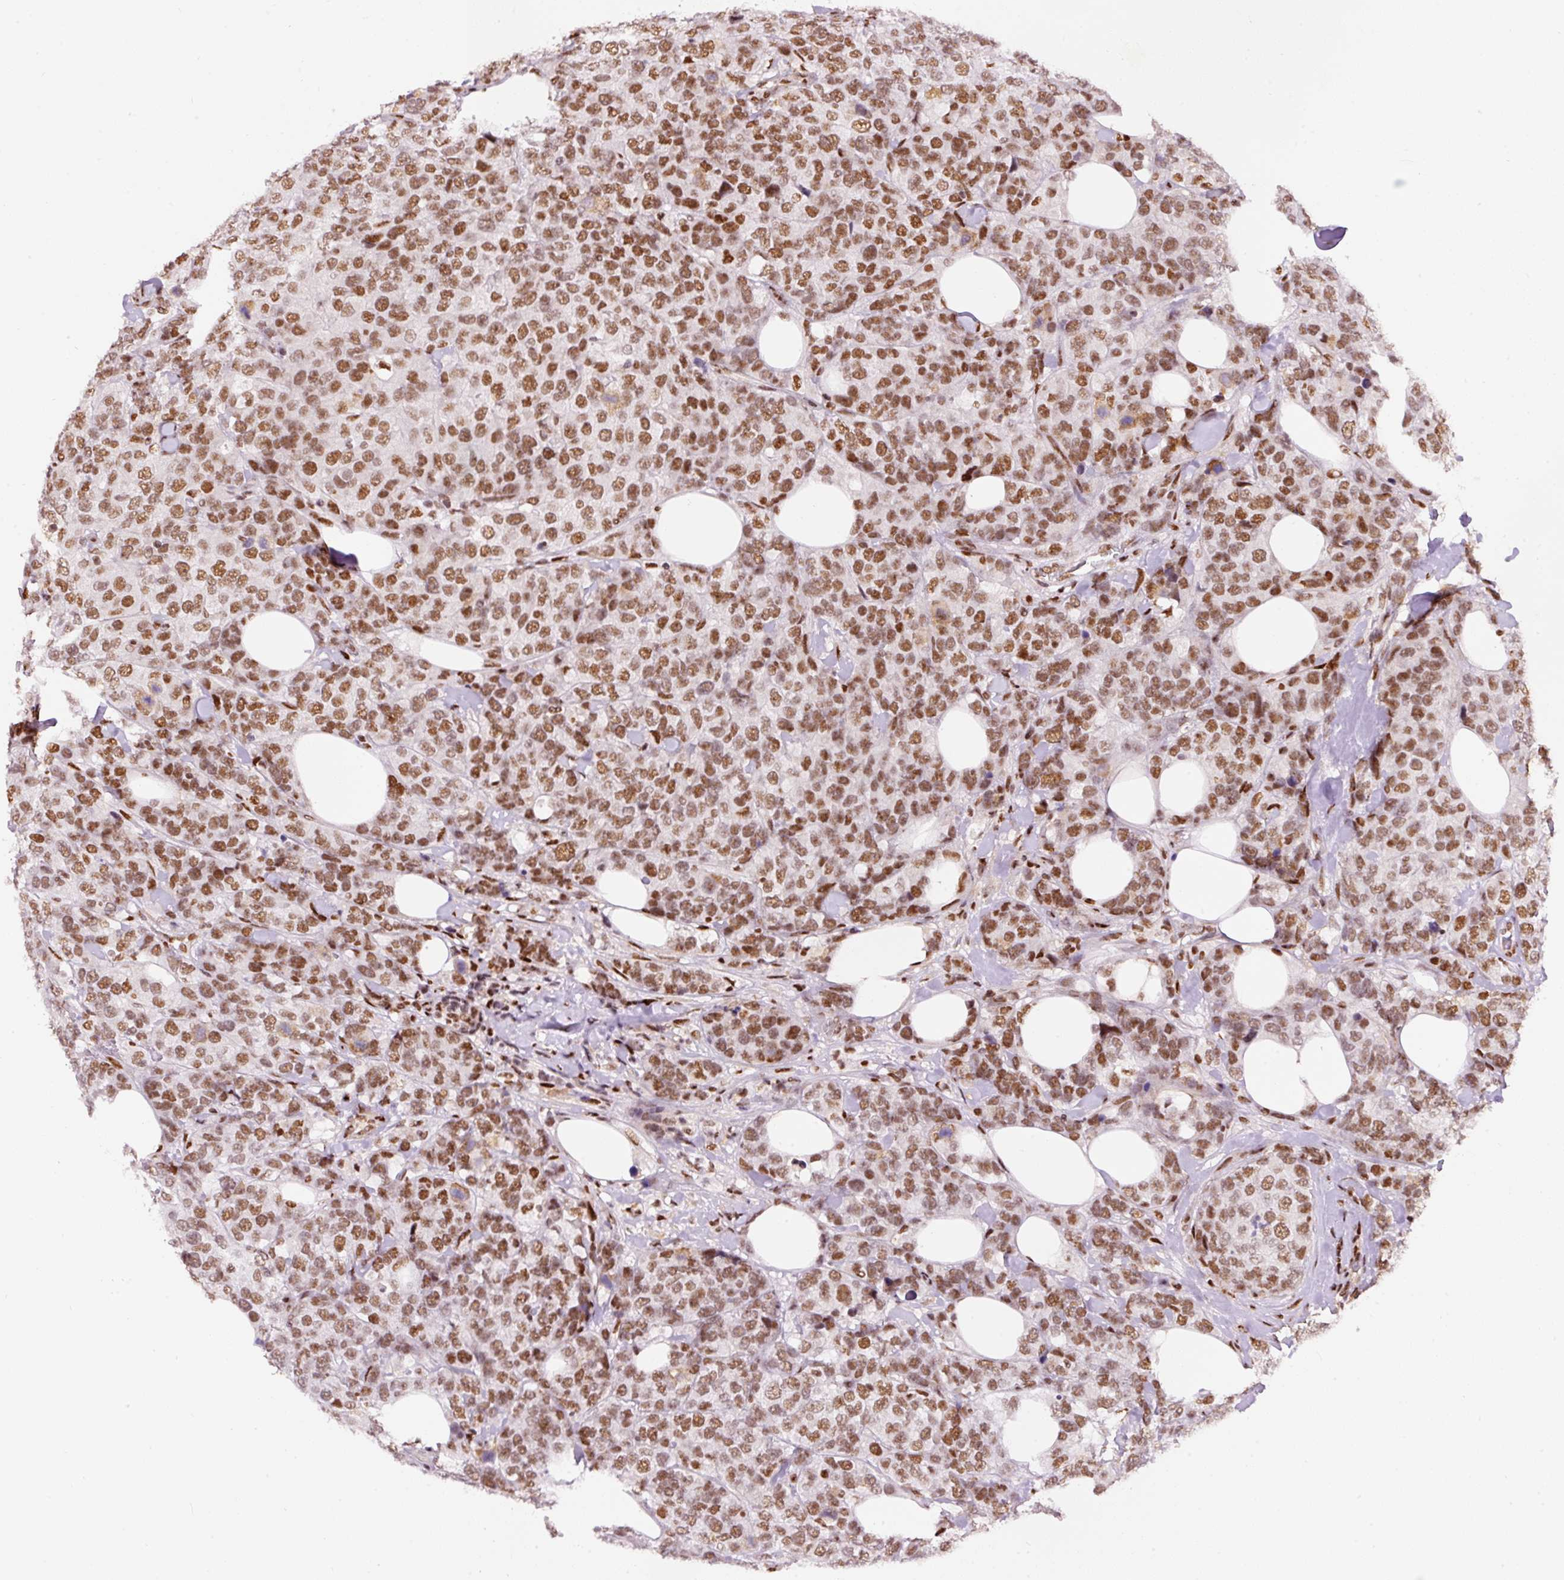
{"staining": {"intensity": "moderate", "quantity": ">75%", "location": "nuclear"}, "tissue": "breast cancer", "cell_type": "Tumor cells", "image_type": "cancer", "snomed": [{"axis": "morphology", "description": "Lobular carcinoma"}, {"axis": "topography", "description": "Breast"}], "caption": "Moderate nuclear protein expression is appreciated in approximately >75% of tumor cells in breast cancer. Immunohistochemistry (ihc) stains the protein in brown and the nuclei are stained blue.", "gene": "HNRNPC", "patient": {"sex": "female", "age": 59}}